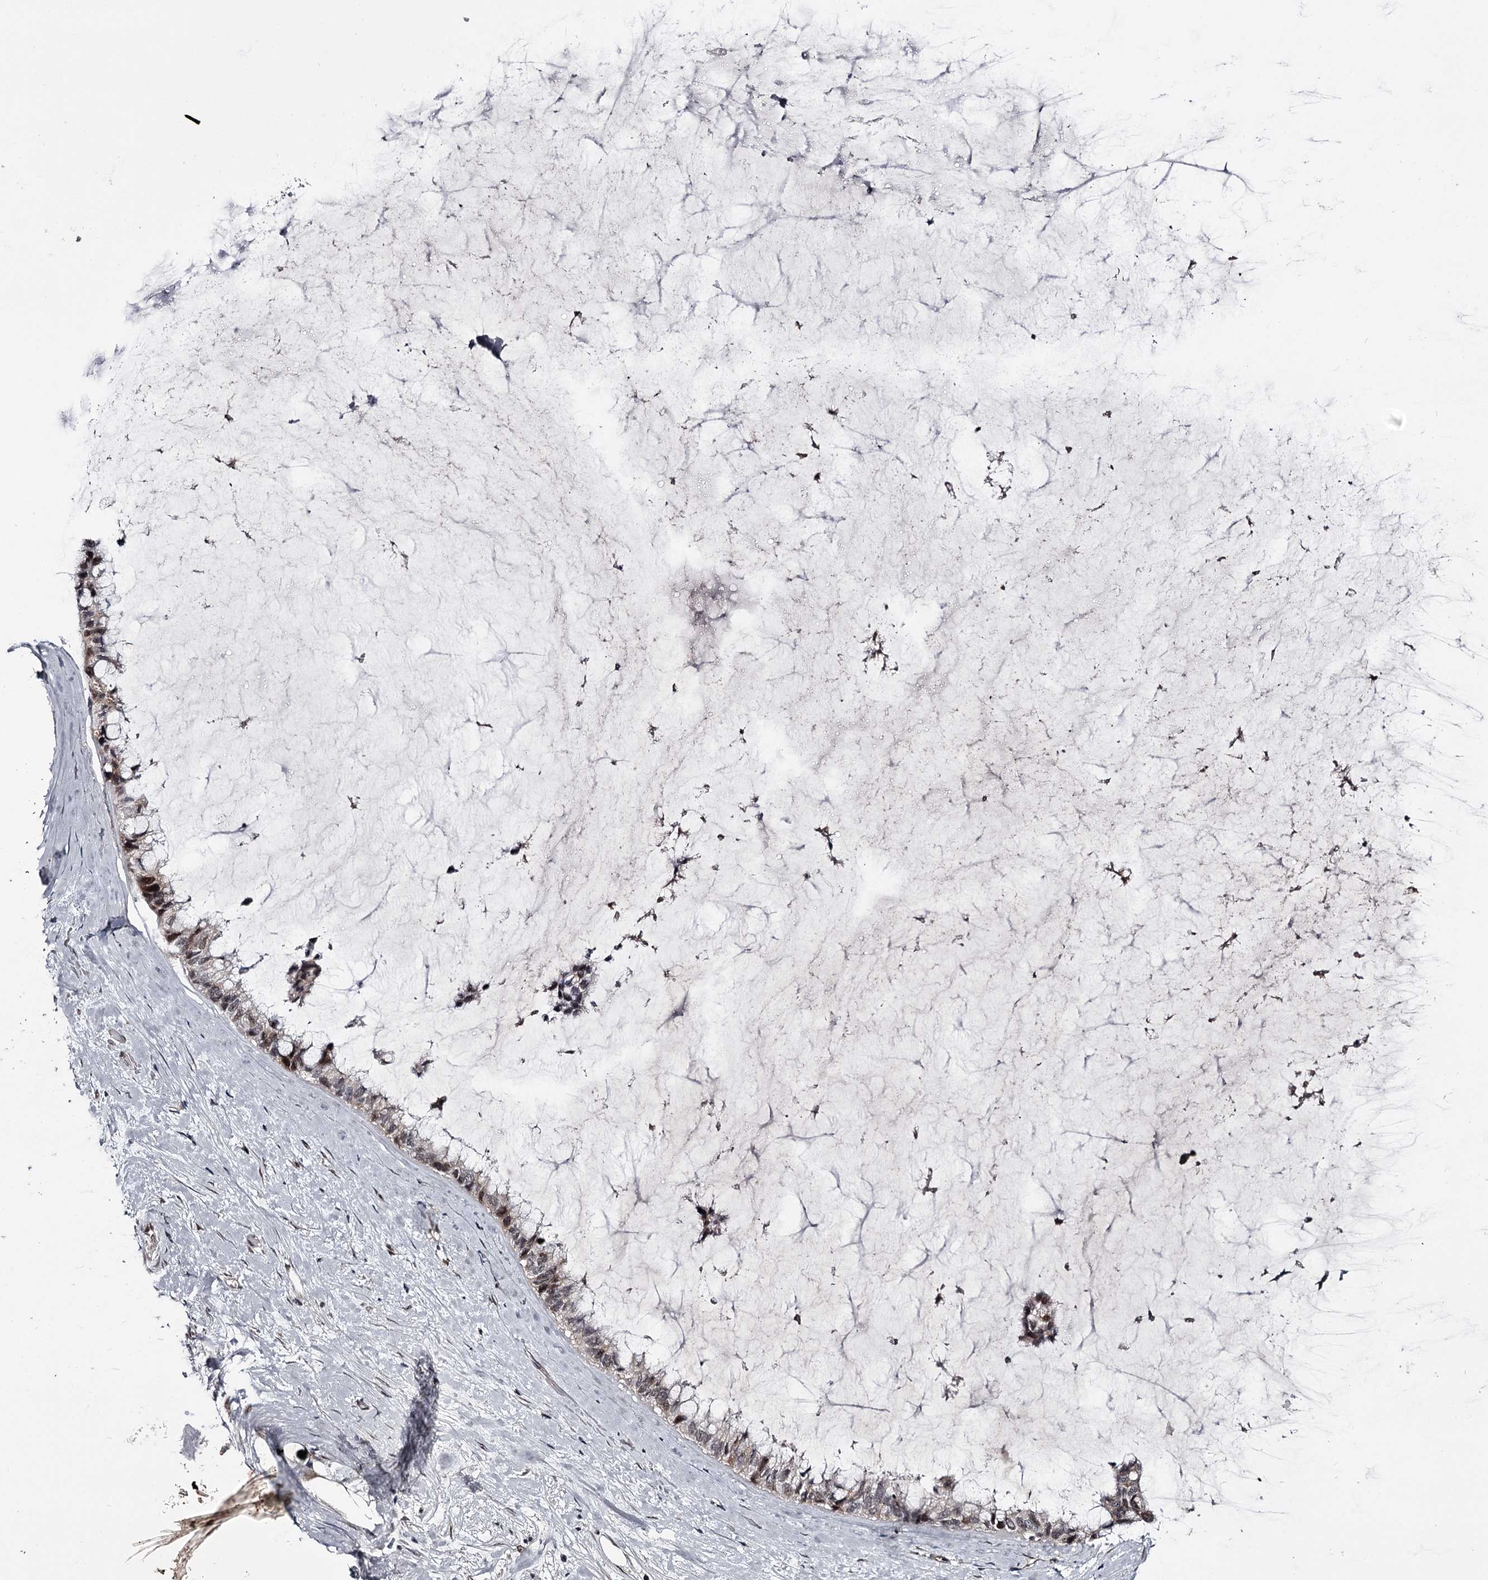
{"staining": {"intensity": "weak", "quantity": "25%-75%", "location": "nuclear"}, "tissue": "ovarian cancer", "cell_type": "Tumor cells", "image_type": "cancer", "snomed": [{"axis": "morphology", "description": "Cystadenocarcinoma, mucinous, NOS"}, {"axis": "topography", "description": "Ovary"}], "caption": "DAB (3,3'-diaminobenzidine) immunohistochemical staining of human ovarian cancer (mucinous cystadenocarcinoma) shows weak nuclear protein expression in about 25%-75% of tumor cells.", "gene": "RNF44", "patient": {"sex": "female", "age": 39}}